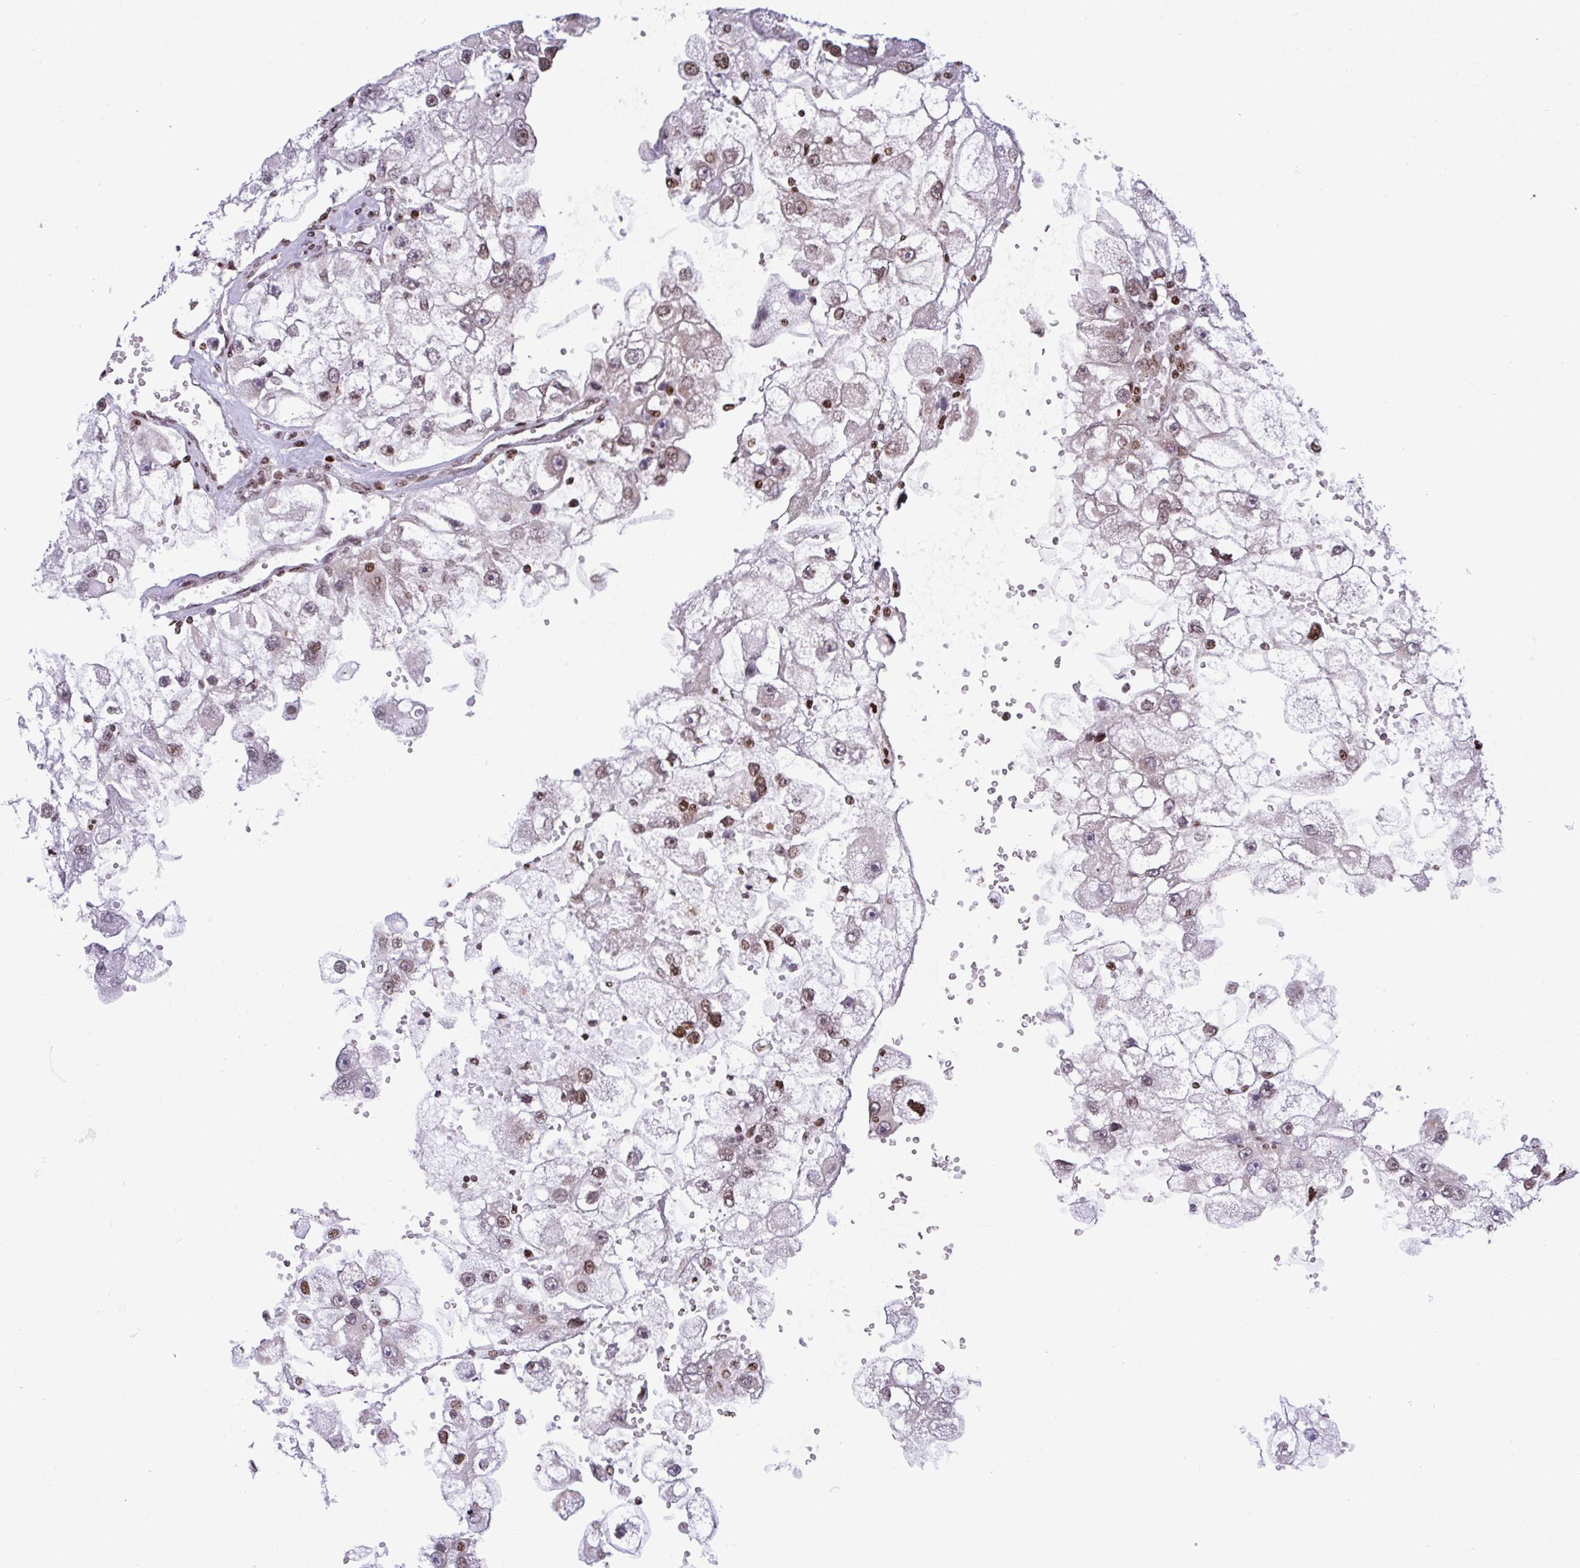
{"staining": {"intensity": "moderate", "quantity": ">75%", "location": "nuclear"}, "tissue": "renal cancer", "cell_type": "Tumor cells", "image_type": "cancer", "snomed": [{"axis": "morphology", "description": "Adenocarcinoma, NOS"}, {"axis": "topography", "description": "Kidney"}], "caption": "Immunohistochemical staining of renal cancer (adenocarcinoma) reveals medium levels of moderate nuclear positivity in about >75% of tumor cells.", "gene": "RAPGEF5", "patient": {"sex": "male", "age": 63}}